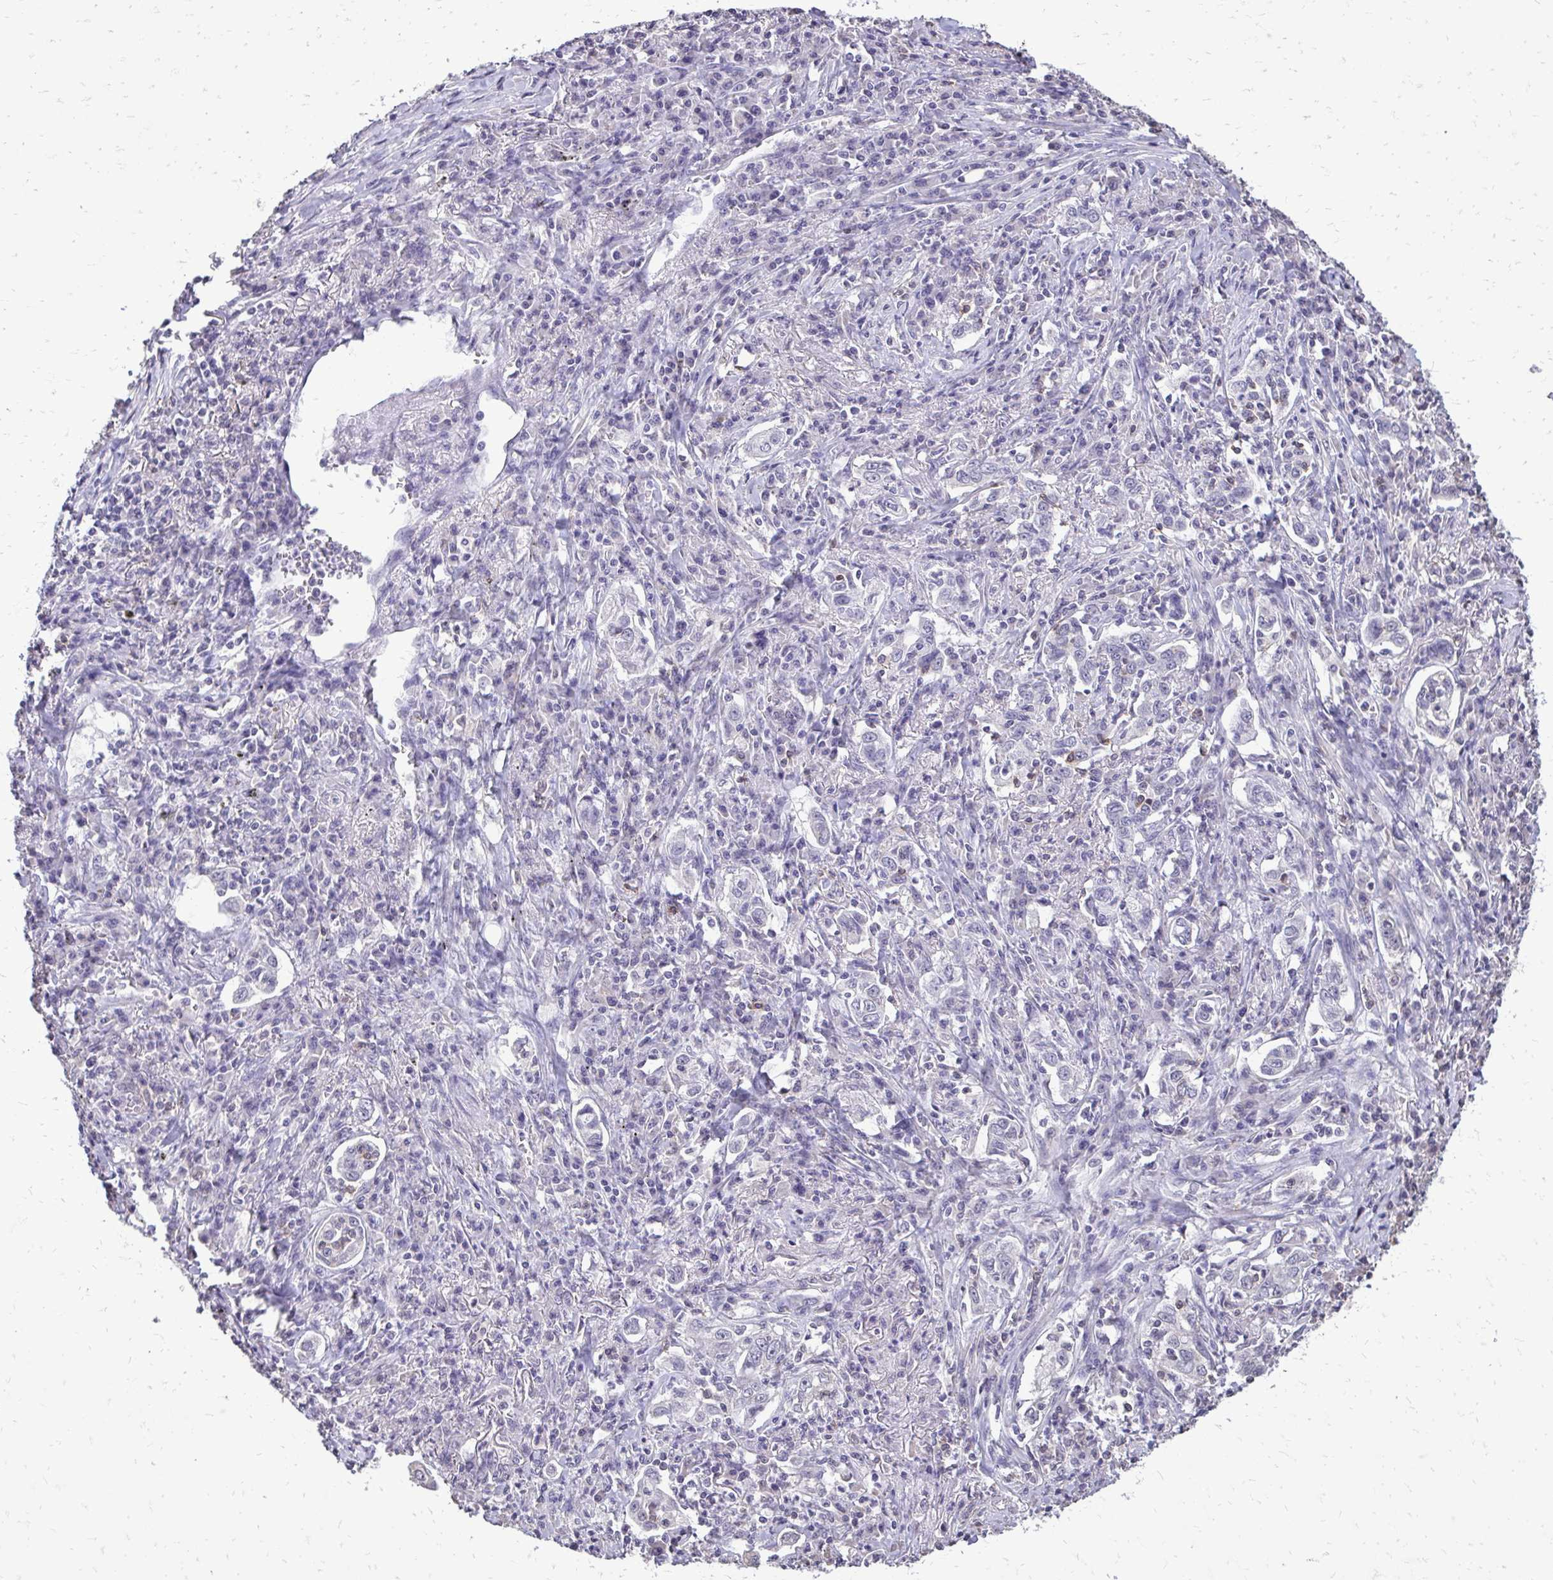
{"staining": {"intensity": "negative", "quantity": "none", "location": "none"}, "tissue": "lung cancer", "cell_type": "Tumor cells", "image_type": "cancer", "snomed": [{"axis": "morphology", "description": "Squamous cell carcinoma, NOS"}, {"axis": "topography", "description": "Lung"}], "caption": "Protein analysis of lung squamous cell carcinoma exhibits no significant staining in tumor cells.", "gene": "AKAP5", "patient": {"sex": "male", "age": 71}}